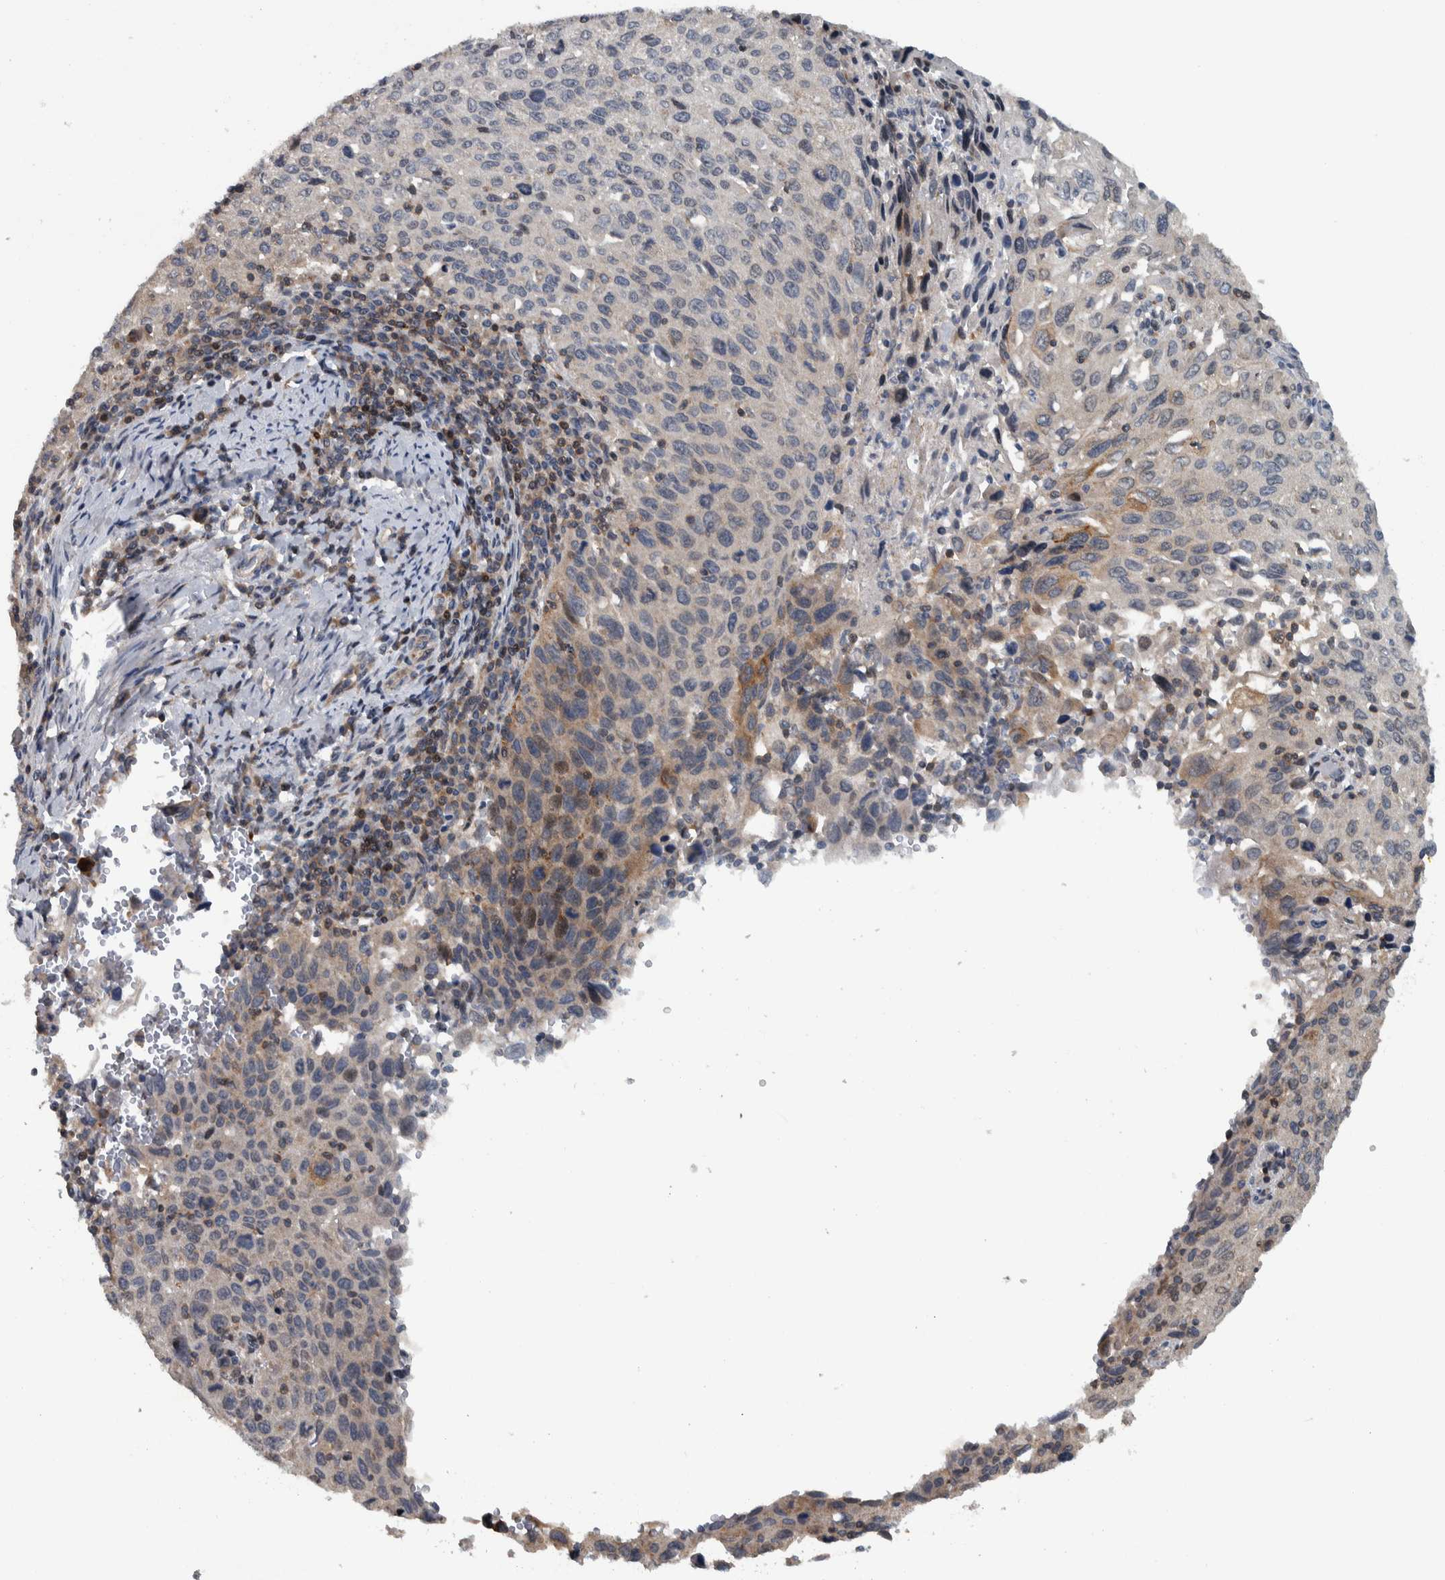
{"staining": {"intensity": "moderate", "quantity": "<25%", "location": "cytoplasmic/membranous"}, "tissue": "cervical cancer", "cell_type": "Tumor cells", "image_type": "cancer", "snomed": [{"axis": "morphology", "description": "Squamous cell carcinoma, NOS"}, {"axis": "topography", "description": "Cervix"}], "caption": "DAB (3,3'-diaminobenzidine) immunohistochemical staining of human squamous cell carcinoma (cervical) exhibits moderate cytoplasmic/membranous protein expression in about <25% of tumor cells.", "gene": "BAIAP2L1", "patient": {"sex": "female", "age": 53}}